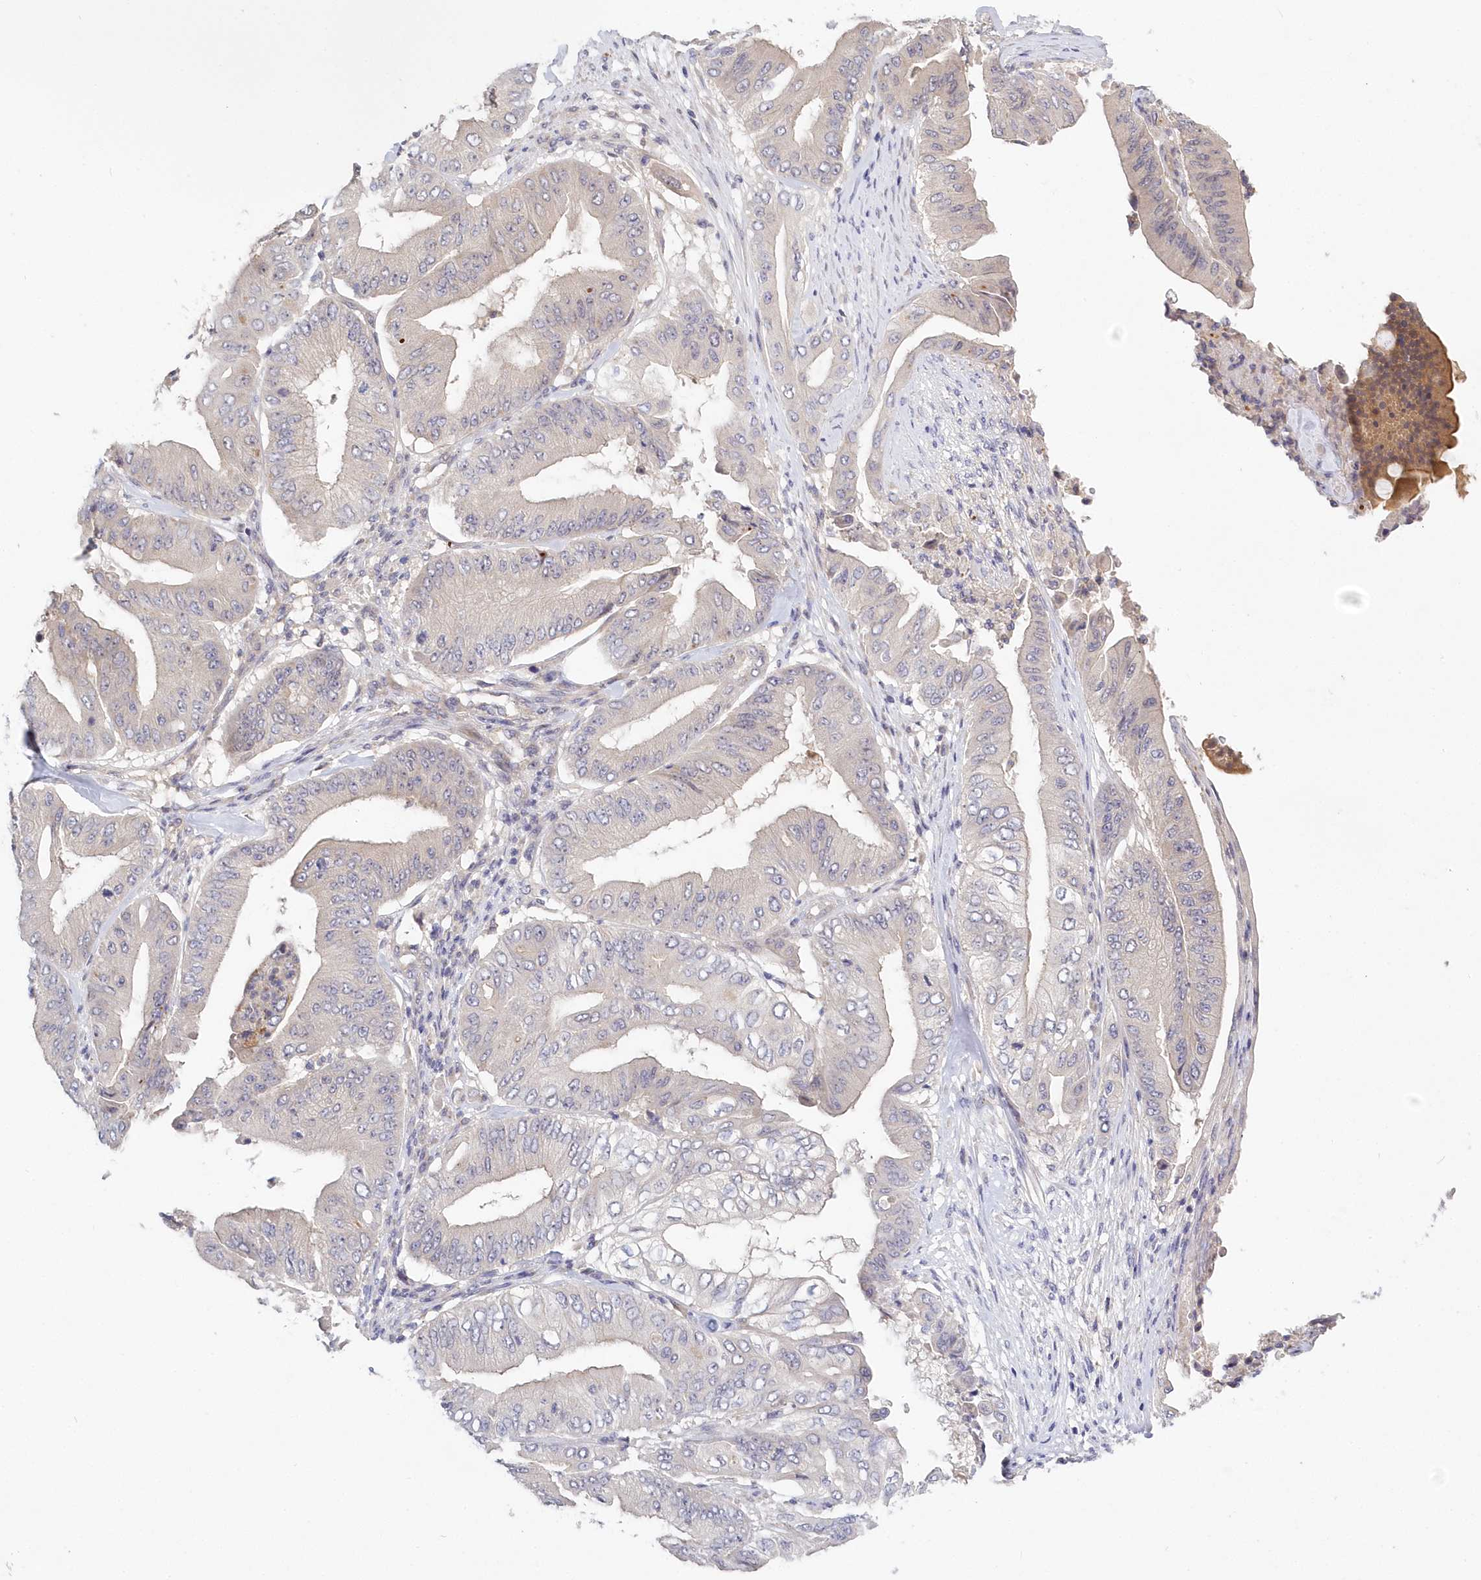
{"staining": {"intensity": "weak", "quantity": "<25%", "location": "cytoplasmic/membranous"}, "tissue": "pancreatic cancer", "cell_type": "Tumor cells", "image_type": "cancer", "snomed": [{"axis": "morphology", "description": "Adenocarcinoma, NOS"}, {"axis": "topography", "description": "Pancreas"}], "caption": "Histopathology image shows no protein staining in tumor cells of pancreatic cancer (adenocarcinoma) tissue.", "gene": "KATNA1", "patient": {"sex": "female", "age": 77}}